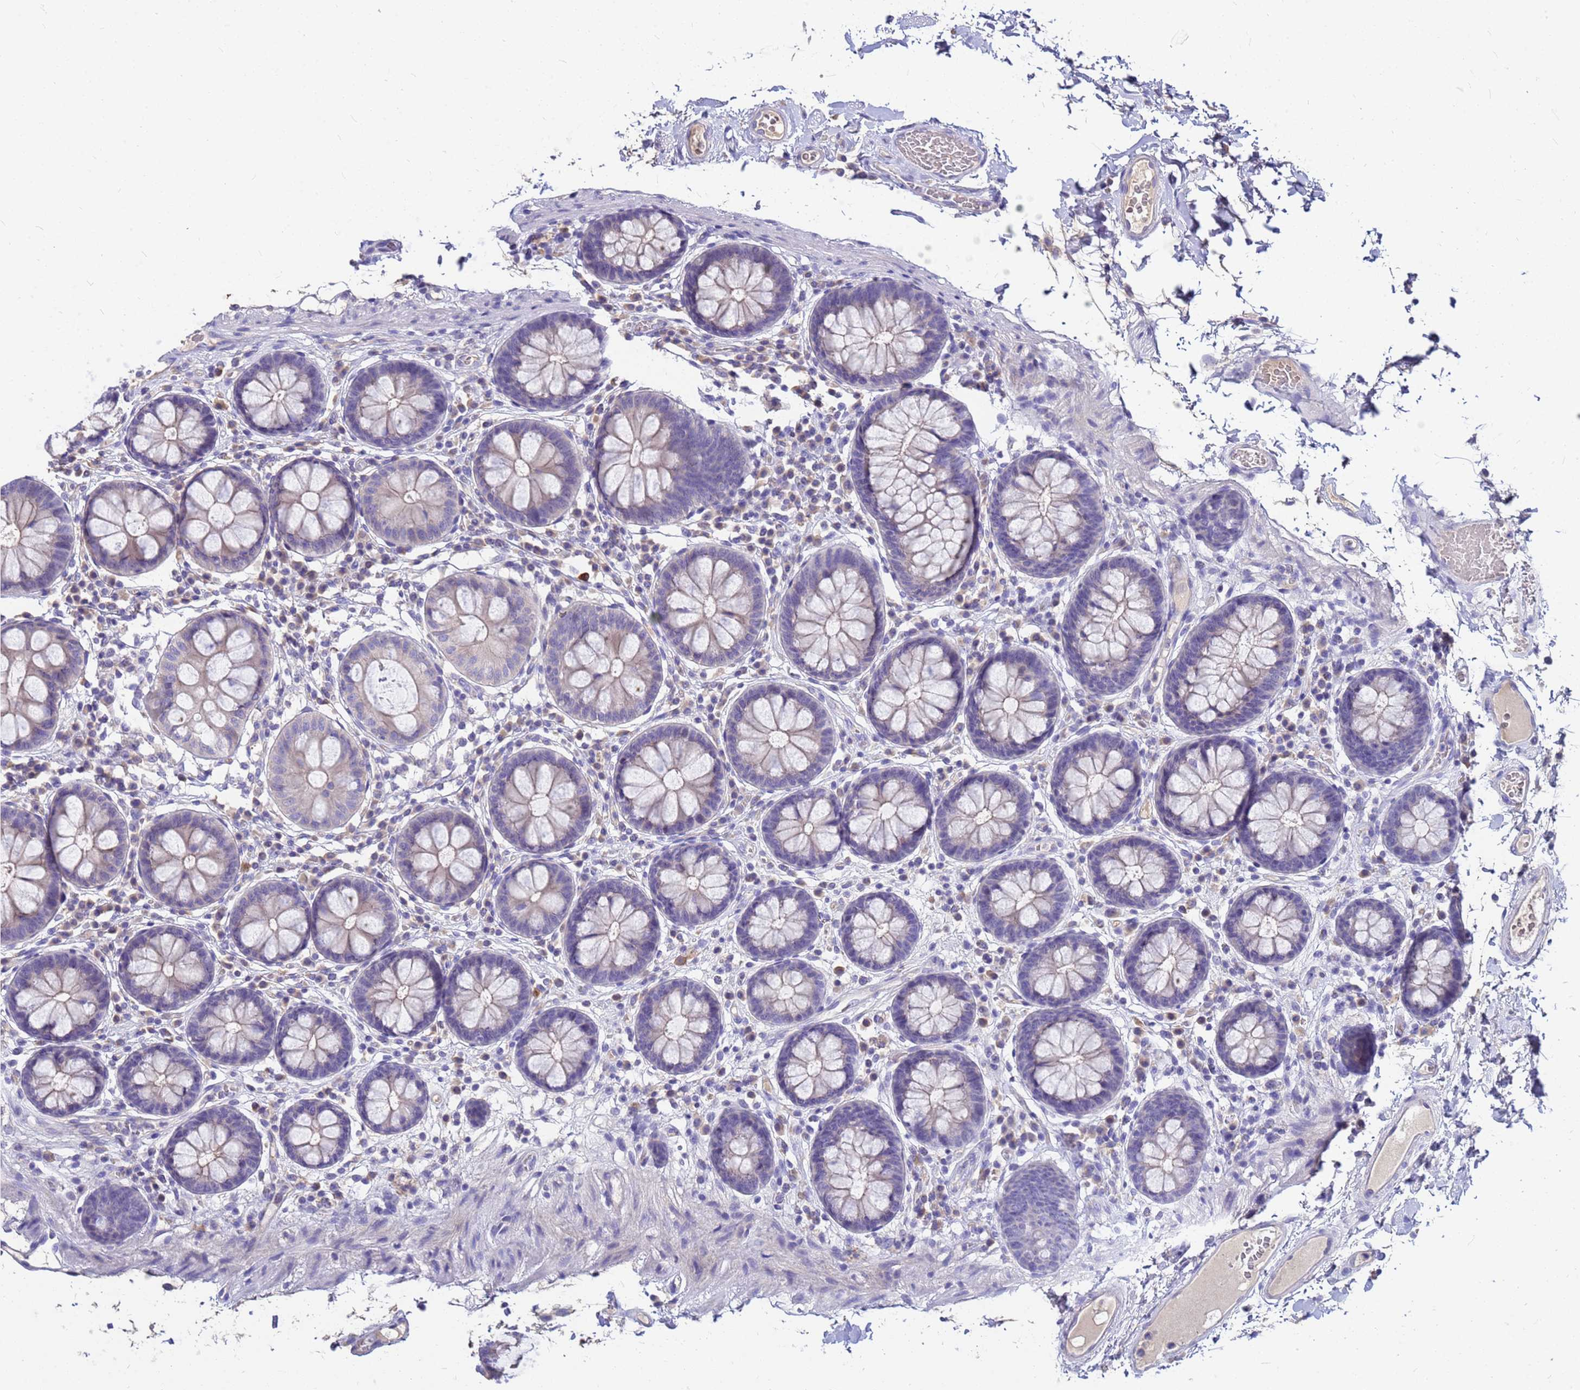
{"staining": {"intensity": "negative", "quantity": "none", "location": "none"}, "tissue": "colon", "cell_type": "Endothelial cells", "image_type": "normal", "snomed": [{"axis": "morphology", "description": "Normal tissue, NOS"}, {"axis": "topography", "description": "Colon"}], "caption": "This is an immunohistochemistry micrograph of benign human colon. There is no staining in endothelial cells.", "gene": "DPRX", "patient": {"sex": "male", "age": 84}}